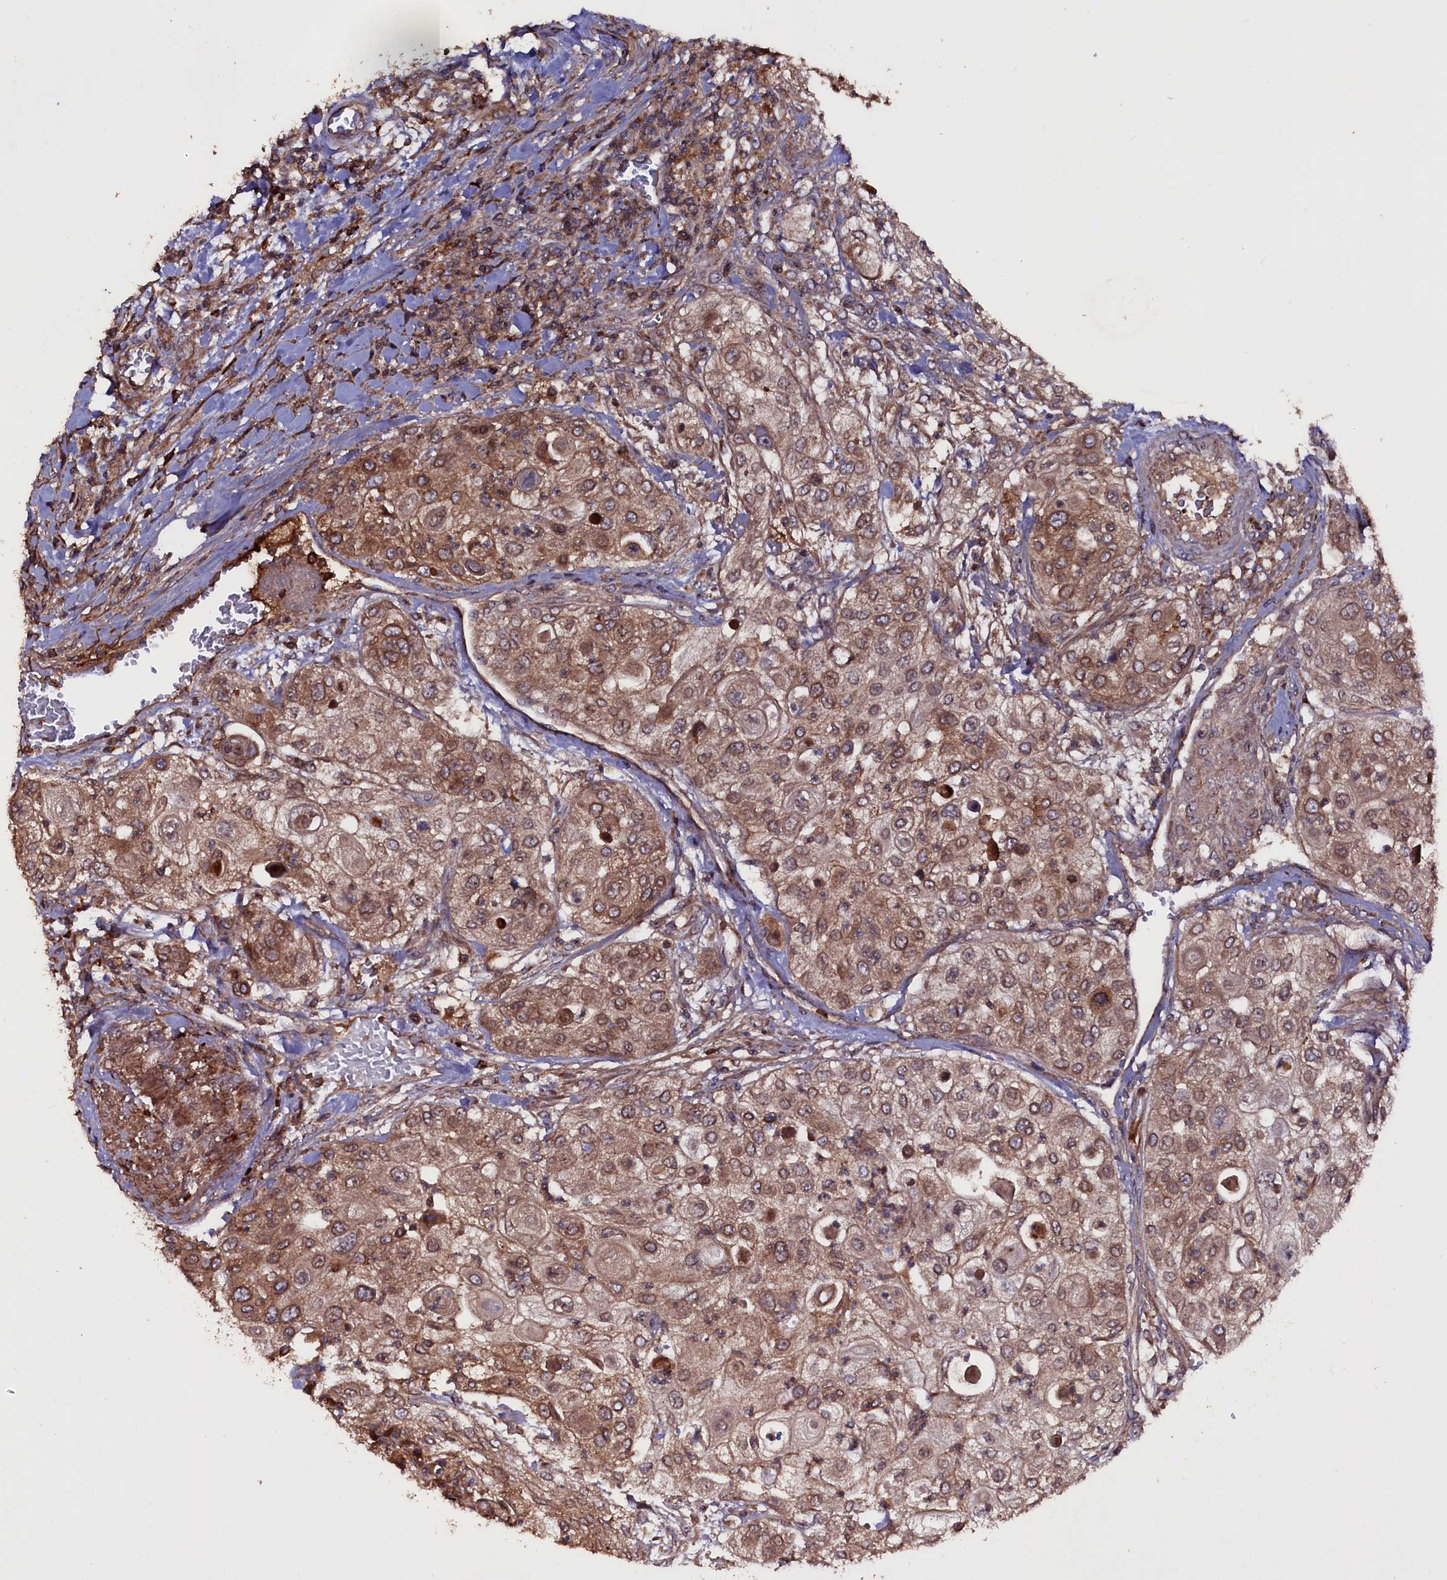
{"staining": {"intensity": "moderate", "quantity": ">75%", "location": "cytoplasmic/membranous"}, "tissue": "urothelial cancer", "cell_type": "Tumor cells", "image_type": "cancer", "snomed": [{"axis": "morphology", "description": "Urothelial carcinoma, High grade"}, {"axis": "topography", "description": "Urinary bladder"}], "caption": "Moderate cytoplasmic/membranous protein positivity is appreciated in about >75% of tumor cells in urothelial carcinoma (high-grade).", "gene": "MYO1H", "patient": {"sex": "female", "age": 79}}